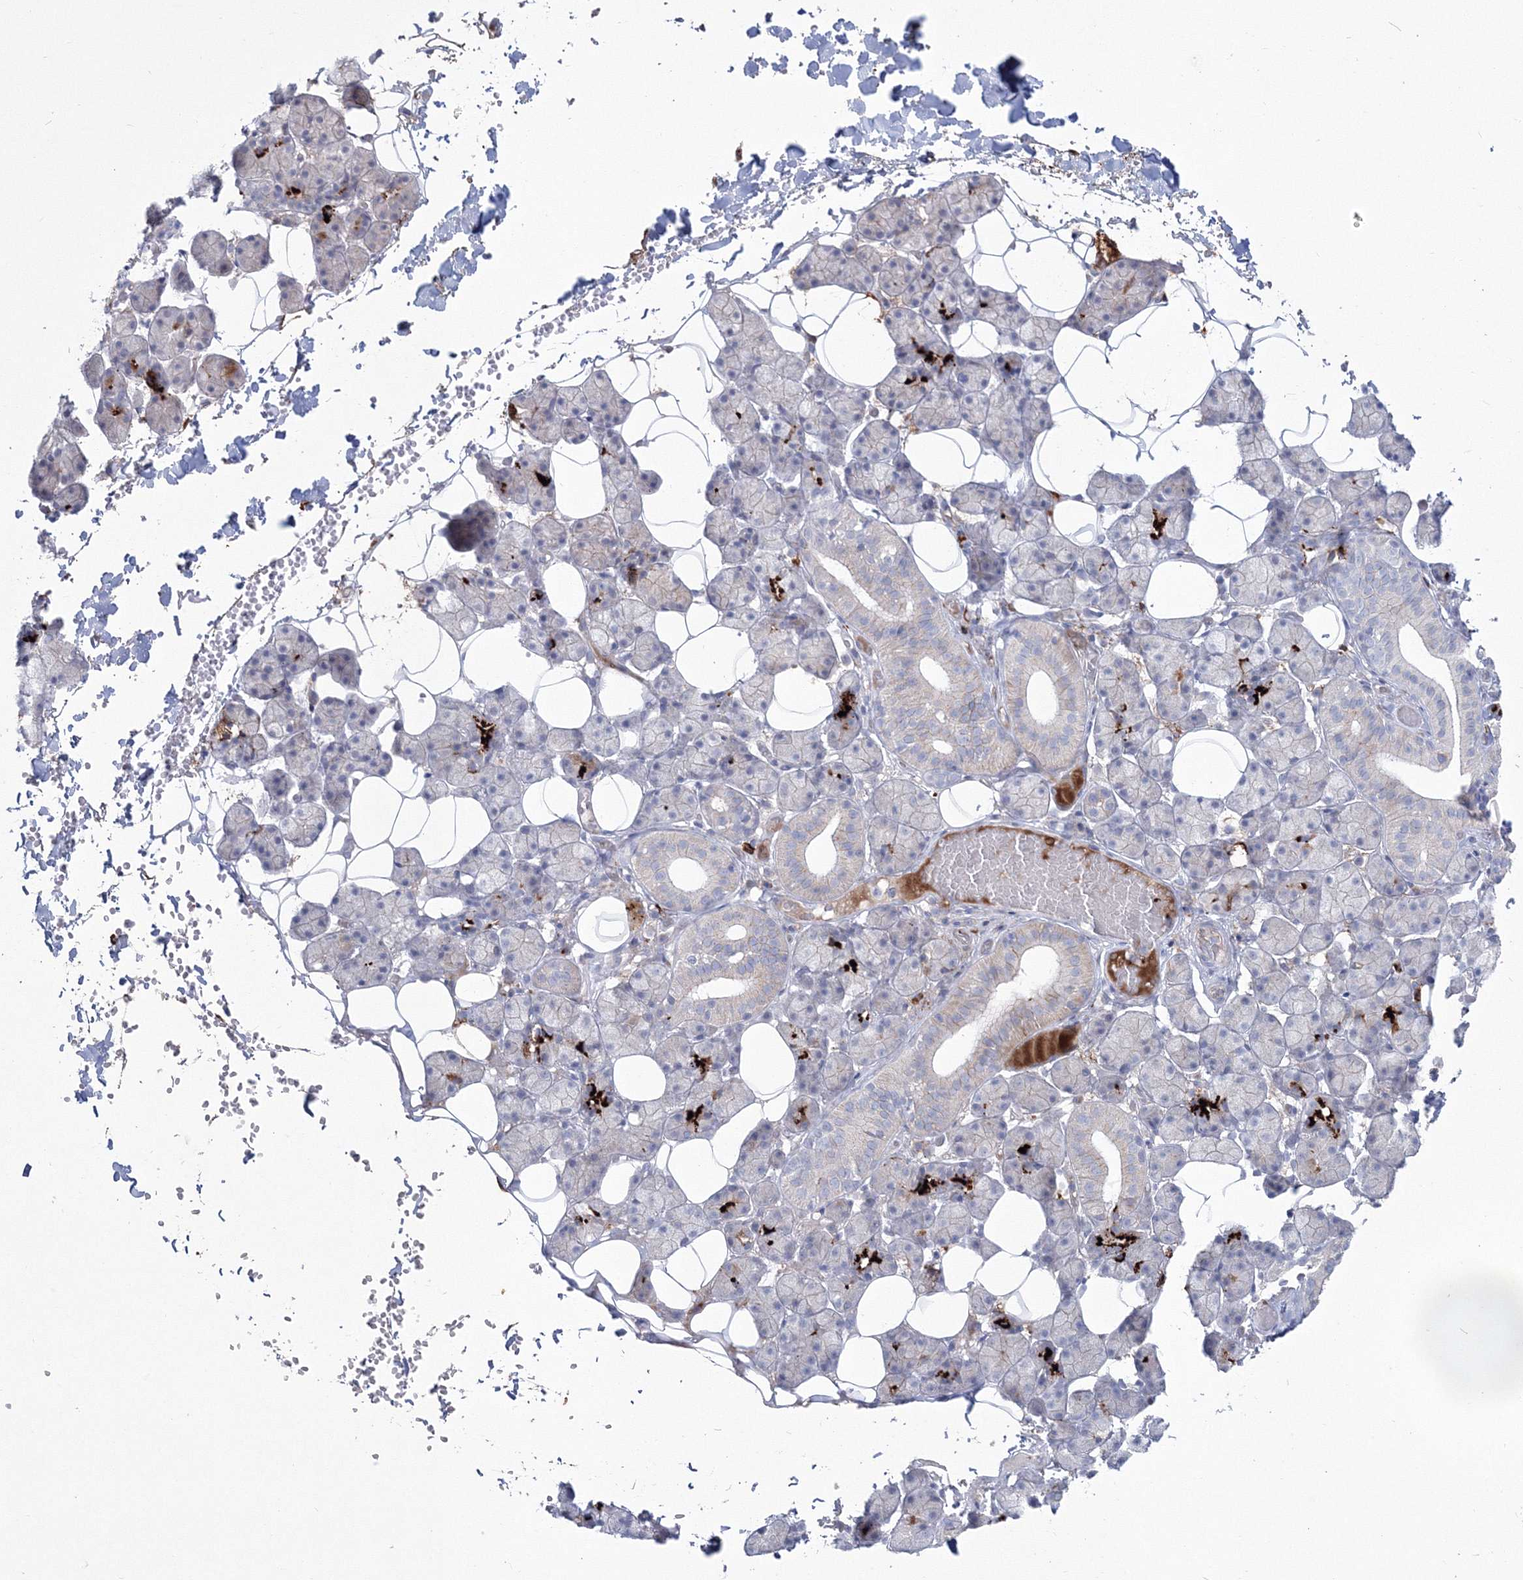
{"staining": {"intensity": "negative", "quantity": "none", "location": "none"}, "tissue": "salivary gland", "cell_type": "Glandular cells", "image_type": "normal", "snomed": [{"axis": "morphology", "description": "Normal tissue, NOS"}, {"axis": "topography", "description": "Salivary gland"}], "caption": "Immunohistochemistry photomicrograph of normal human salivary gland stained for a protein (brown), which demonstrates no expression in glandular cells.", "gene": "HYAL2", "patient": {"sex": "female", "age": 33}}